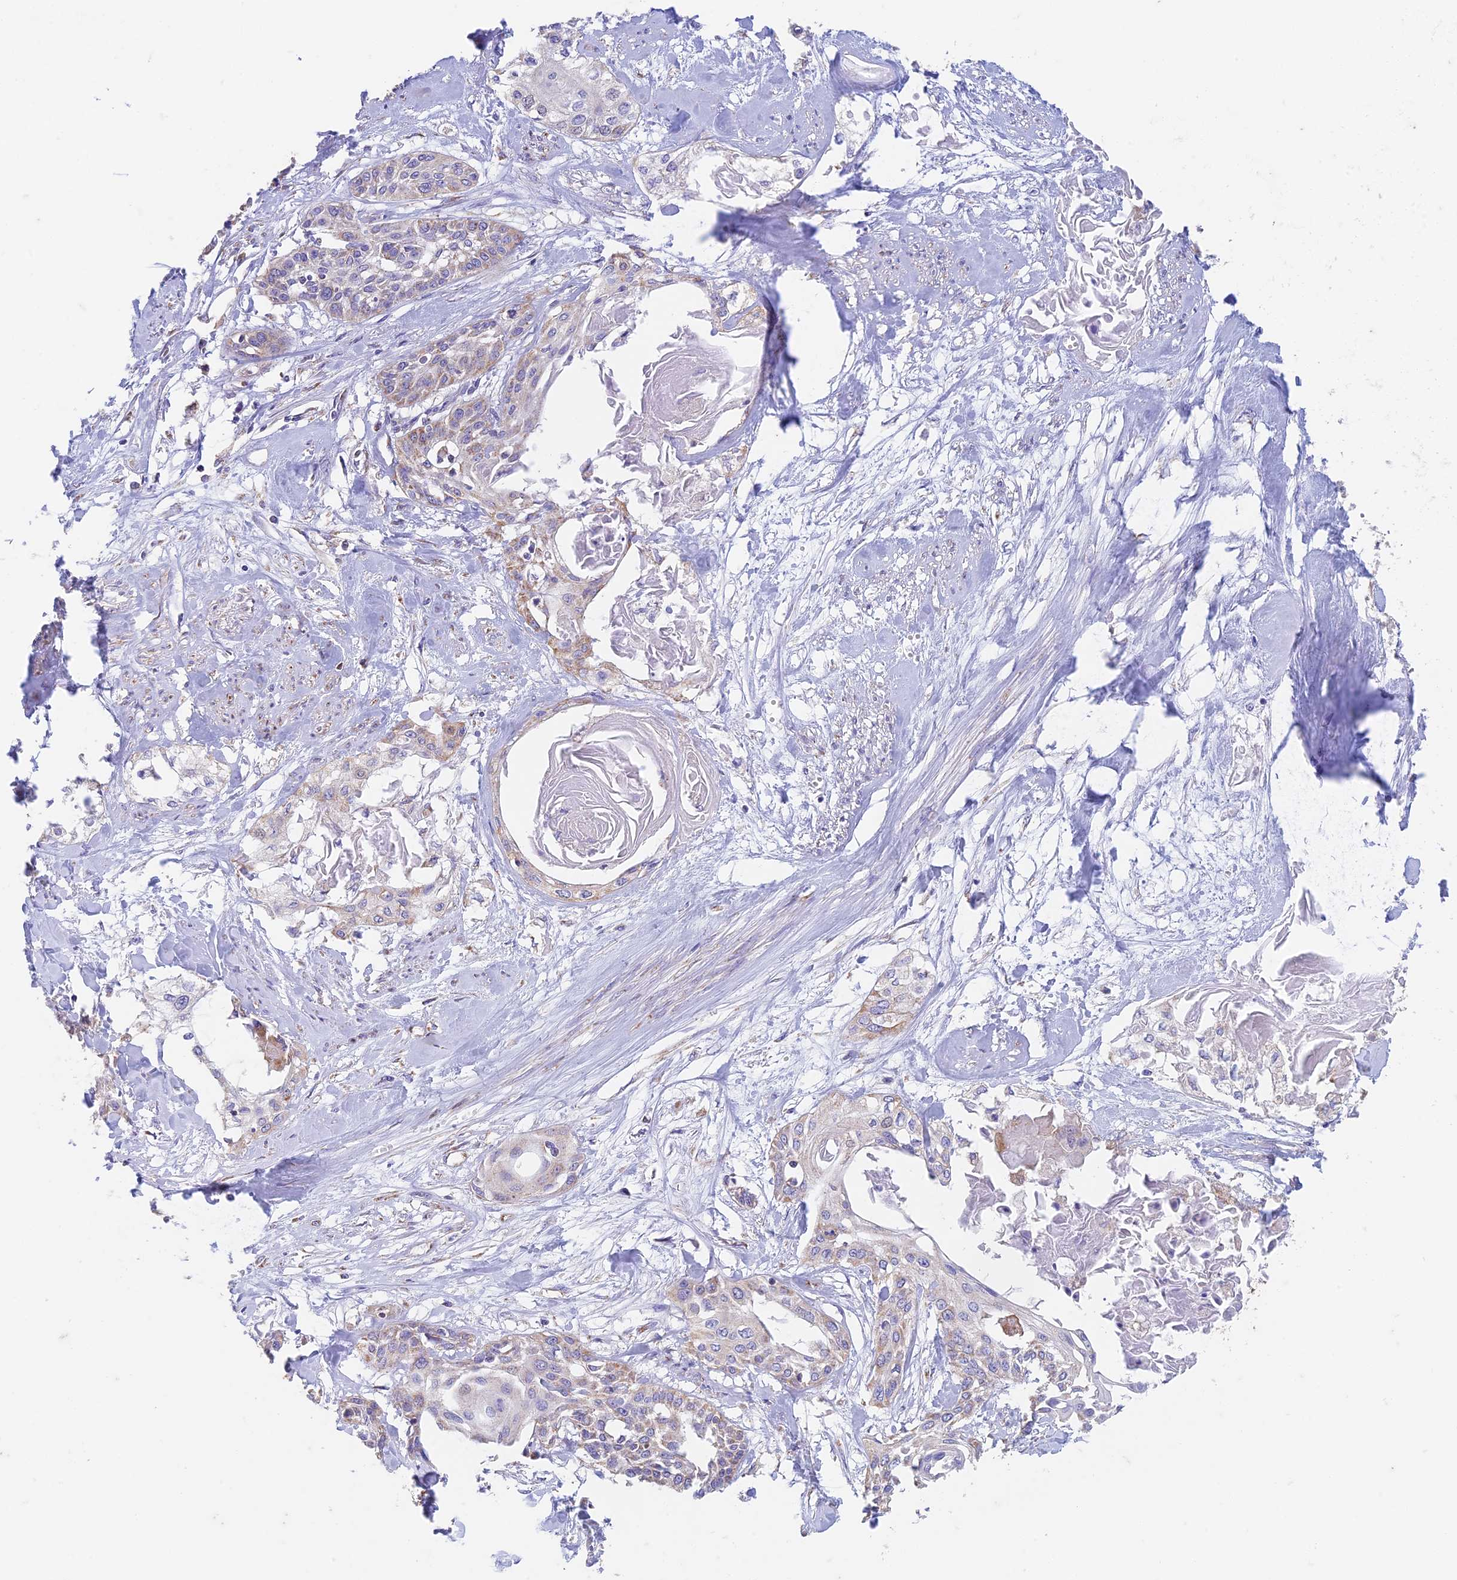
{"staining": {"intensity": "moderate", "quantity": "<25%", "location": "cytoplasmic/membranous"}, "tissue": "cervical cancer", "cell_type": "Tumor cells", "image_type": "cancer", "snomed": [{"axis": "morphology", "description": "Squamous cell carcinoma, NOS"}, {"axis": "topography", "description": "Cervix"}], "caption": "A brown stain labels moderate cytoplasmic/membranous staining of a protein in squamous cell carcinoma (cervical) tumor cells.", "gene": "ZNF181", "patient": {"sex": "female", "age": 57}}